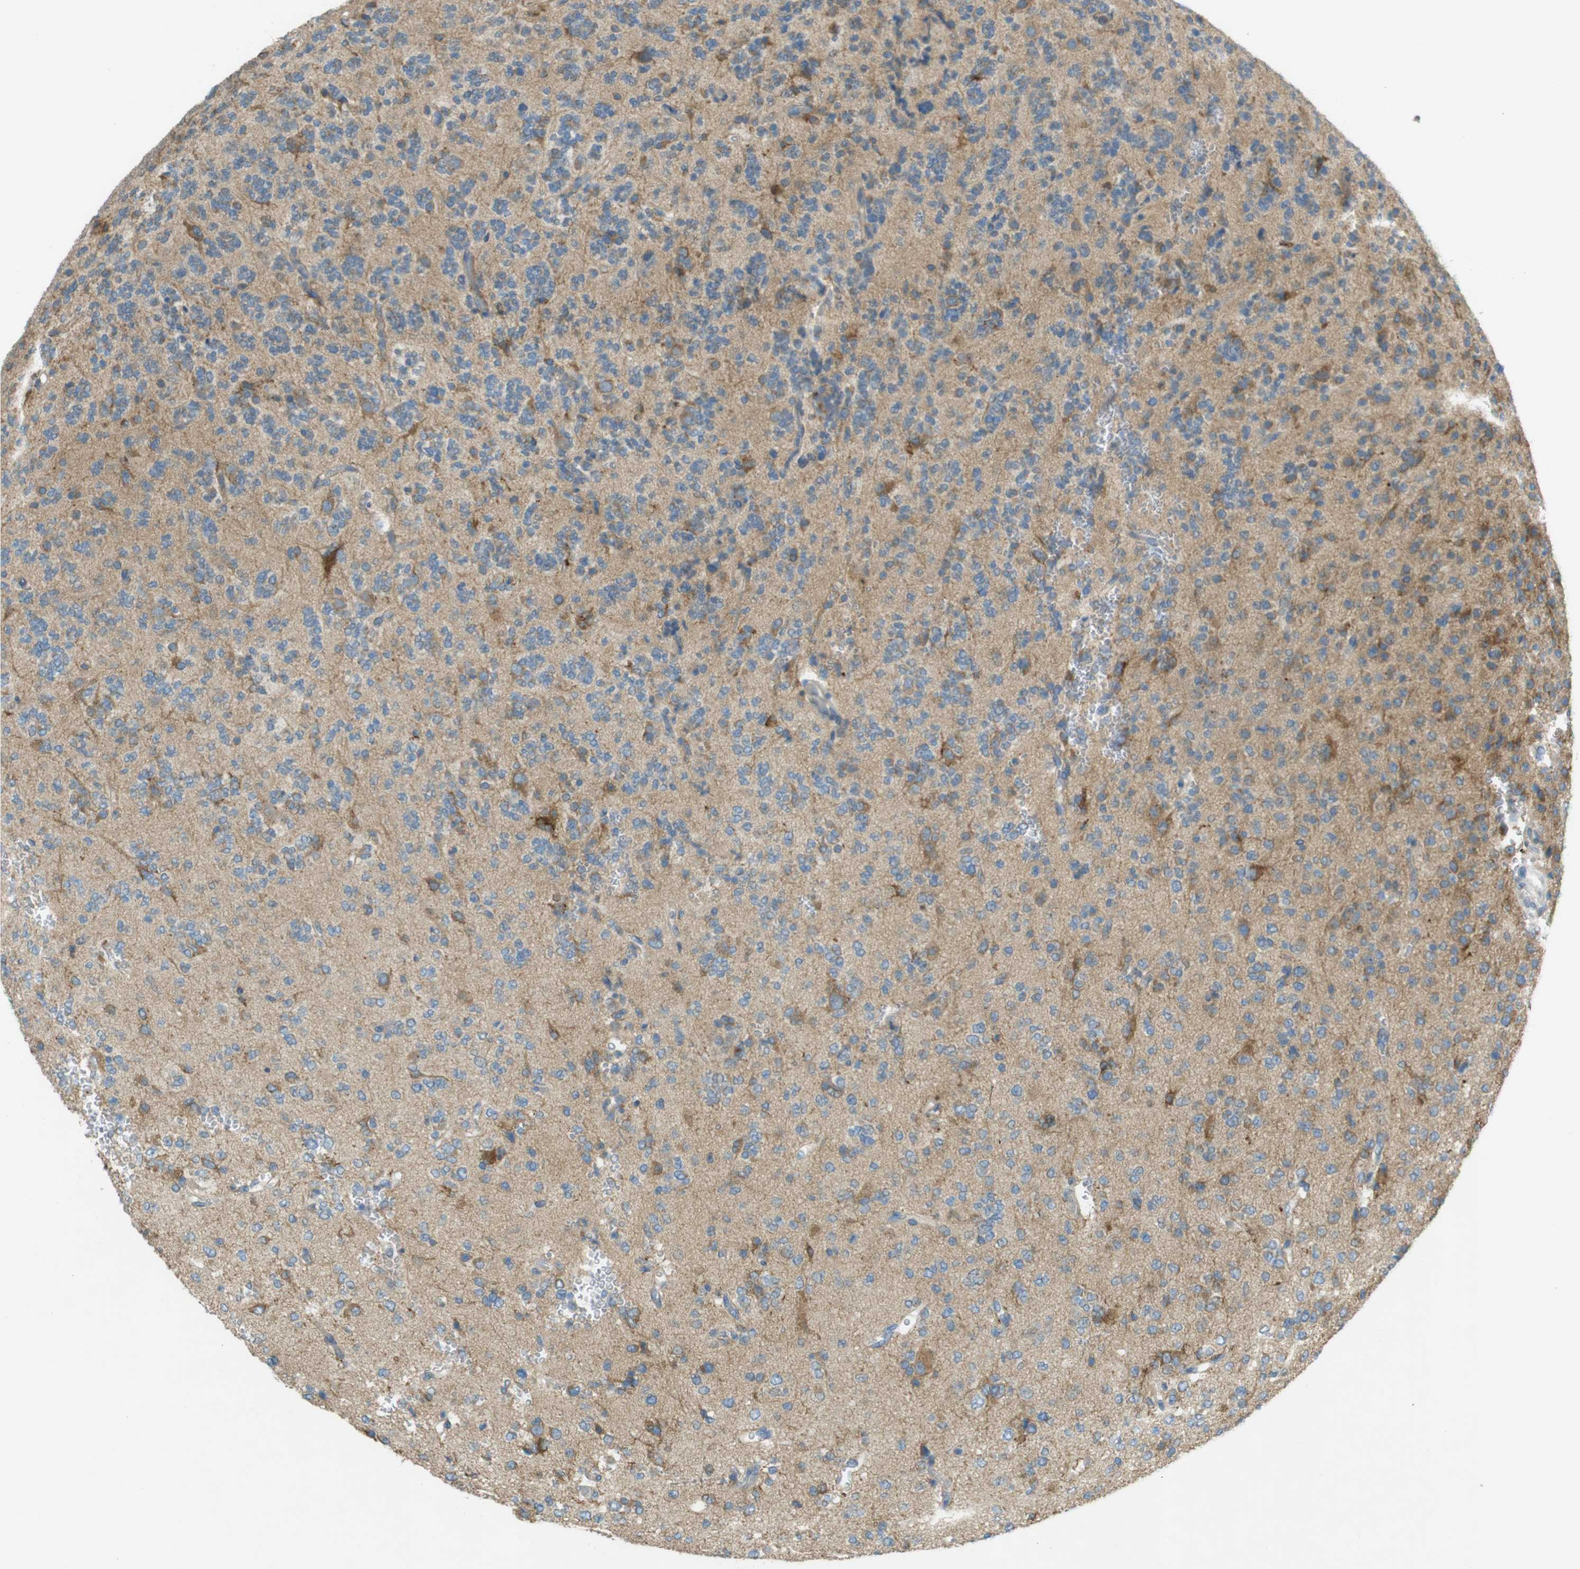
{"staining": {"intensity": "moderate", "quantity": "25%-75%", "location": "cytoplasmic/membranous"}, "tissue": "glioma", "cell_type": "Tumor cells", "image_type": "cancer", "snomed": [{"axis": "morphology", "description": "Glioma, malignant, Low grade"}, {"axis": "topography", "description": "Brain"}], "caption": "Moderate cytoplasmic/membranous expression for a protein is seen in about 25%-75% of tumor cells of glioma using immunohistochemistry.", "gene": "TMEM41B", "patient": {"sex": "male", "age": 38}}